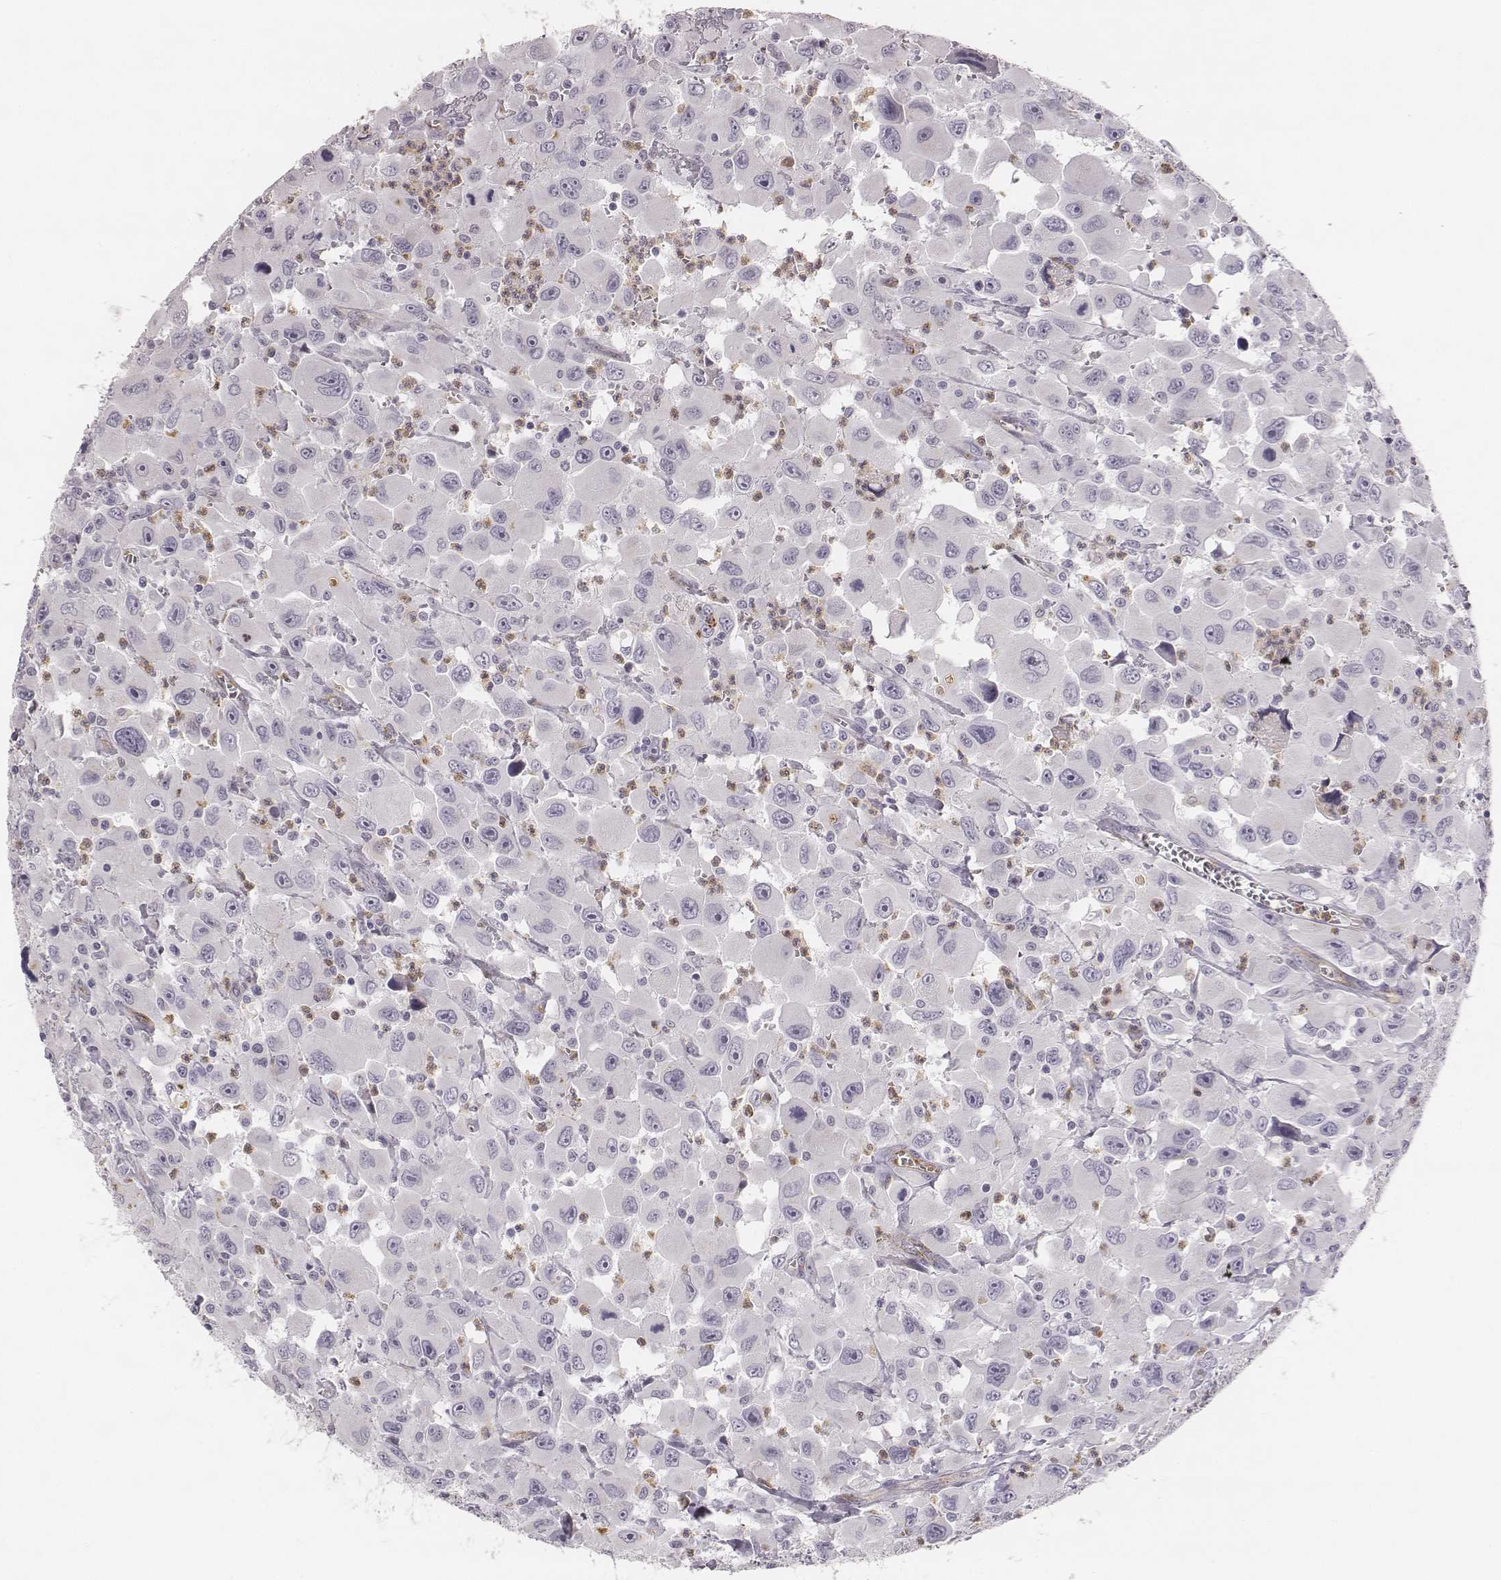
{"staining": {"intensity": "negative", "quantity": "none", "location": "none"}, "tissue": "head and neck cancer", "cell_type": "Tumor cells", "image_type": "cancer", "snomed": [{"axis": "morphology", "description": "Squamous cell carcinoma, NOS"}, {"axis": "morphology", "description": "Squamous cell carcinoma, metastatic, NOS"}, {"axis": "topography", "description": "Oral tissue"}, {"axis": "topography", "description": "Head-Neck"}], "caption": "Metastatic squamous cell carcinoma (head and neck) was stained to show a protein in brown. There is no significant staining in tumor cells. The staining is performed using DAB brown chromogen with nuclei counter-stained in using hematoxylin.", "gene": "KCNJ12", "patient": {"sex": "female", "age": 85}}